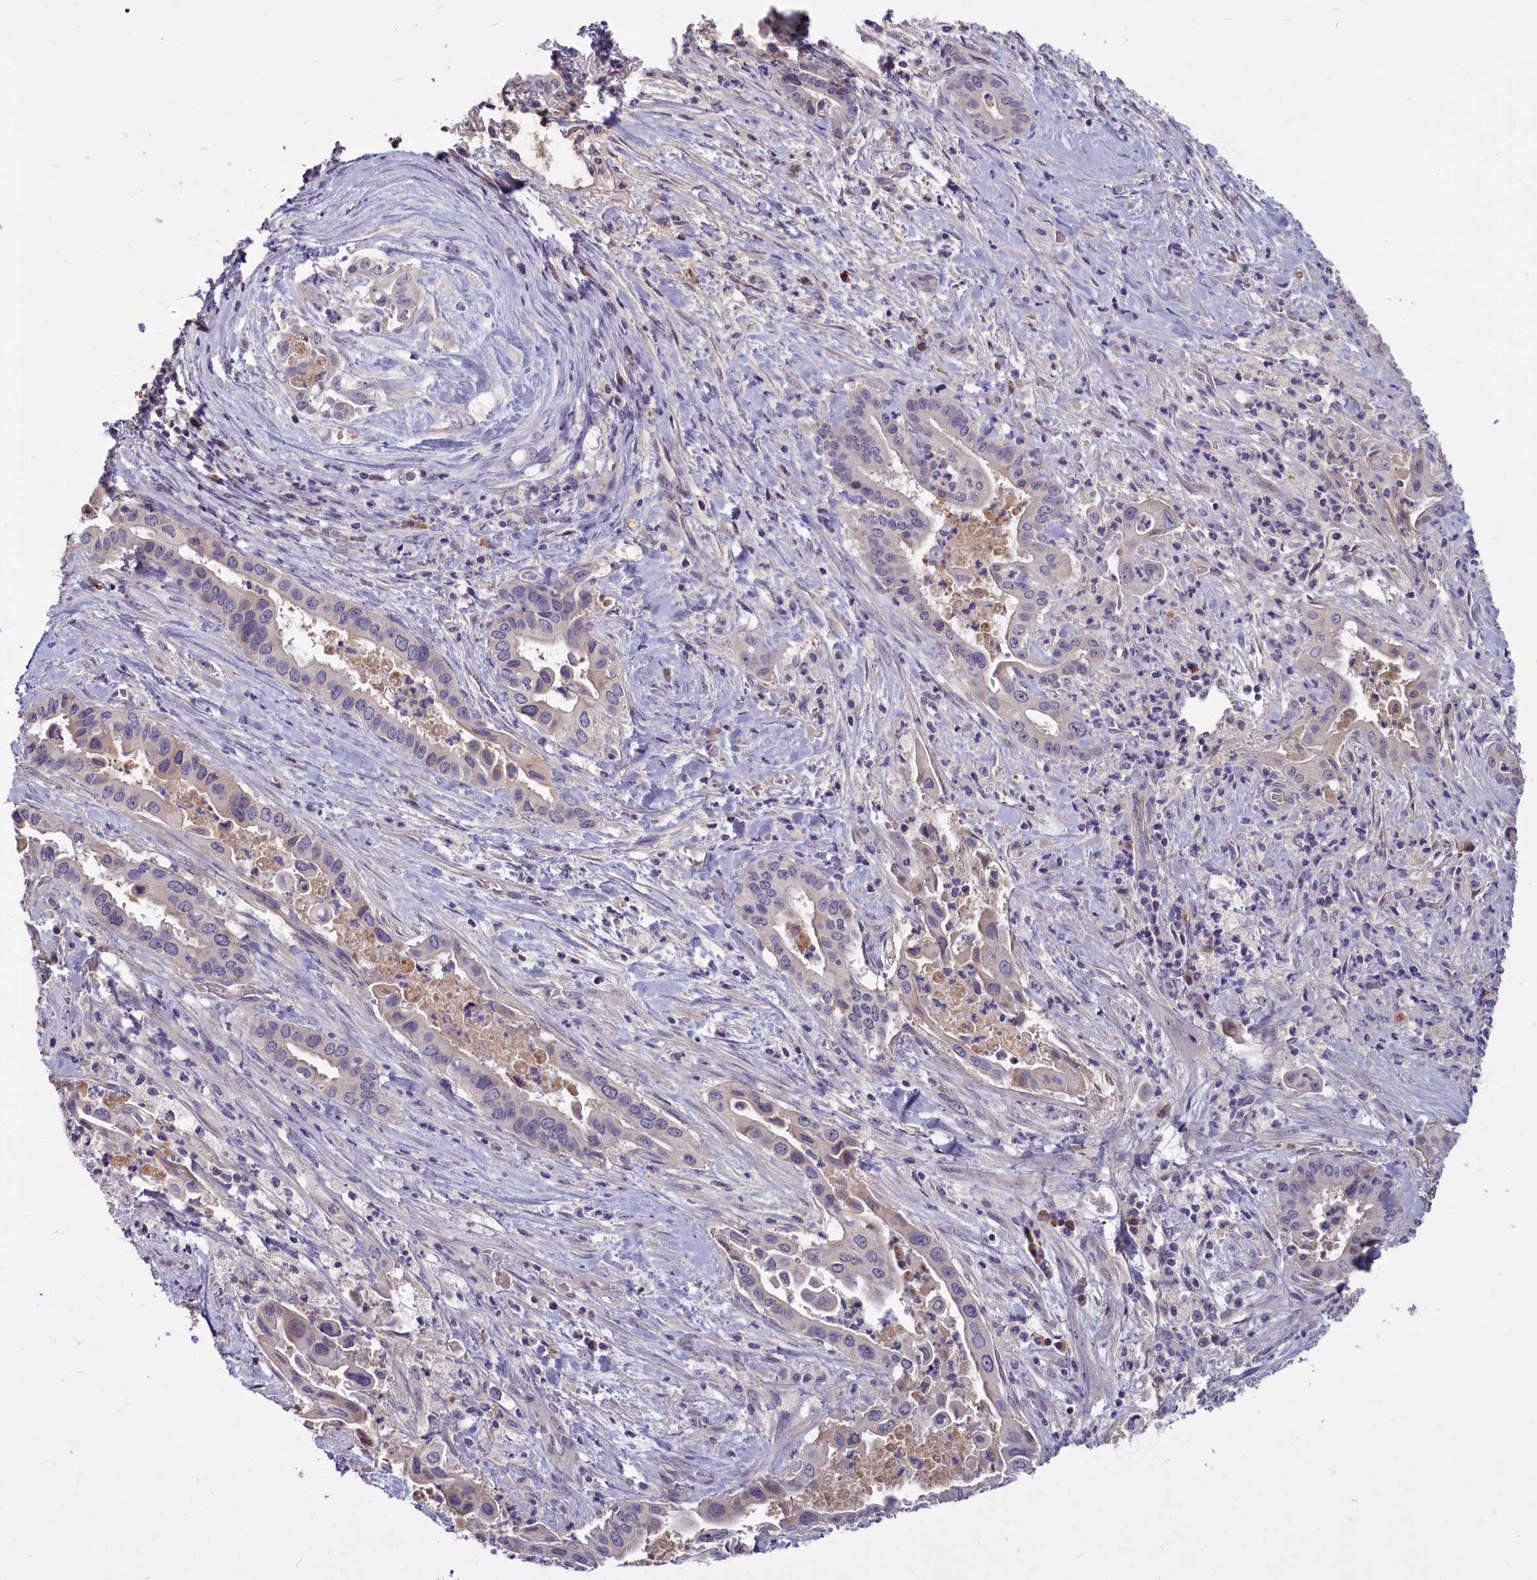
{"staining": {"intensity": "negative", "quantity": "none", "location": "none"}, "tissue": "pancreatic cancer", "cell_type": "Tumor cells", "image_type": "cancer", "snomed": [{"axis": "morphology", "description": "Adenocarcinoma, NOS"}, {"axis": "topography", "description": "Pancreas"}], "caption": "Pancreatic adenocarcinoma was stained to show a protein in brown. There is no significant positivity in tumor cells.", "gene": "SV2C", "patient": {"sex": "female", "age": 77}}